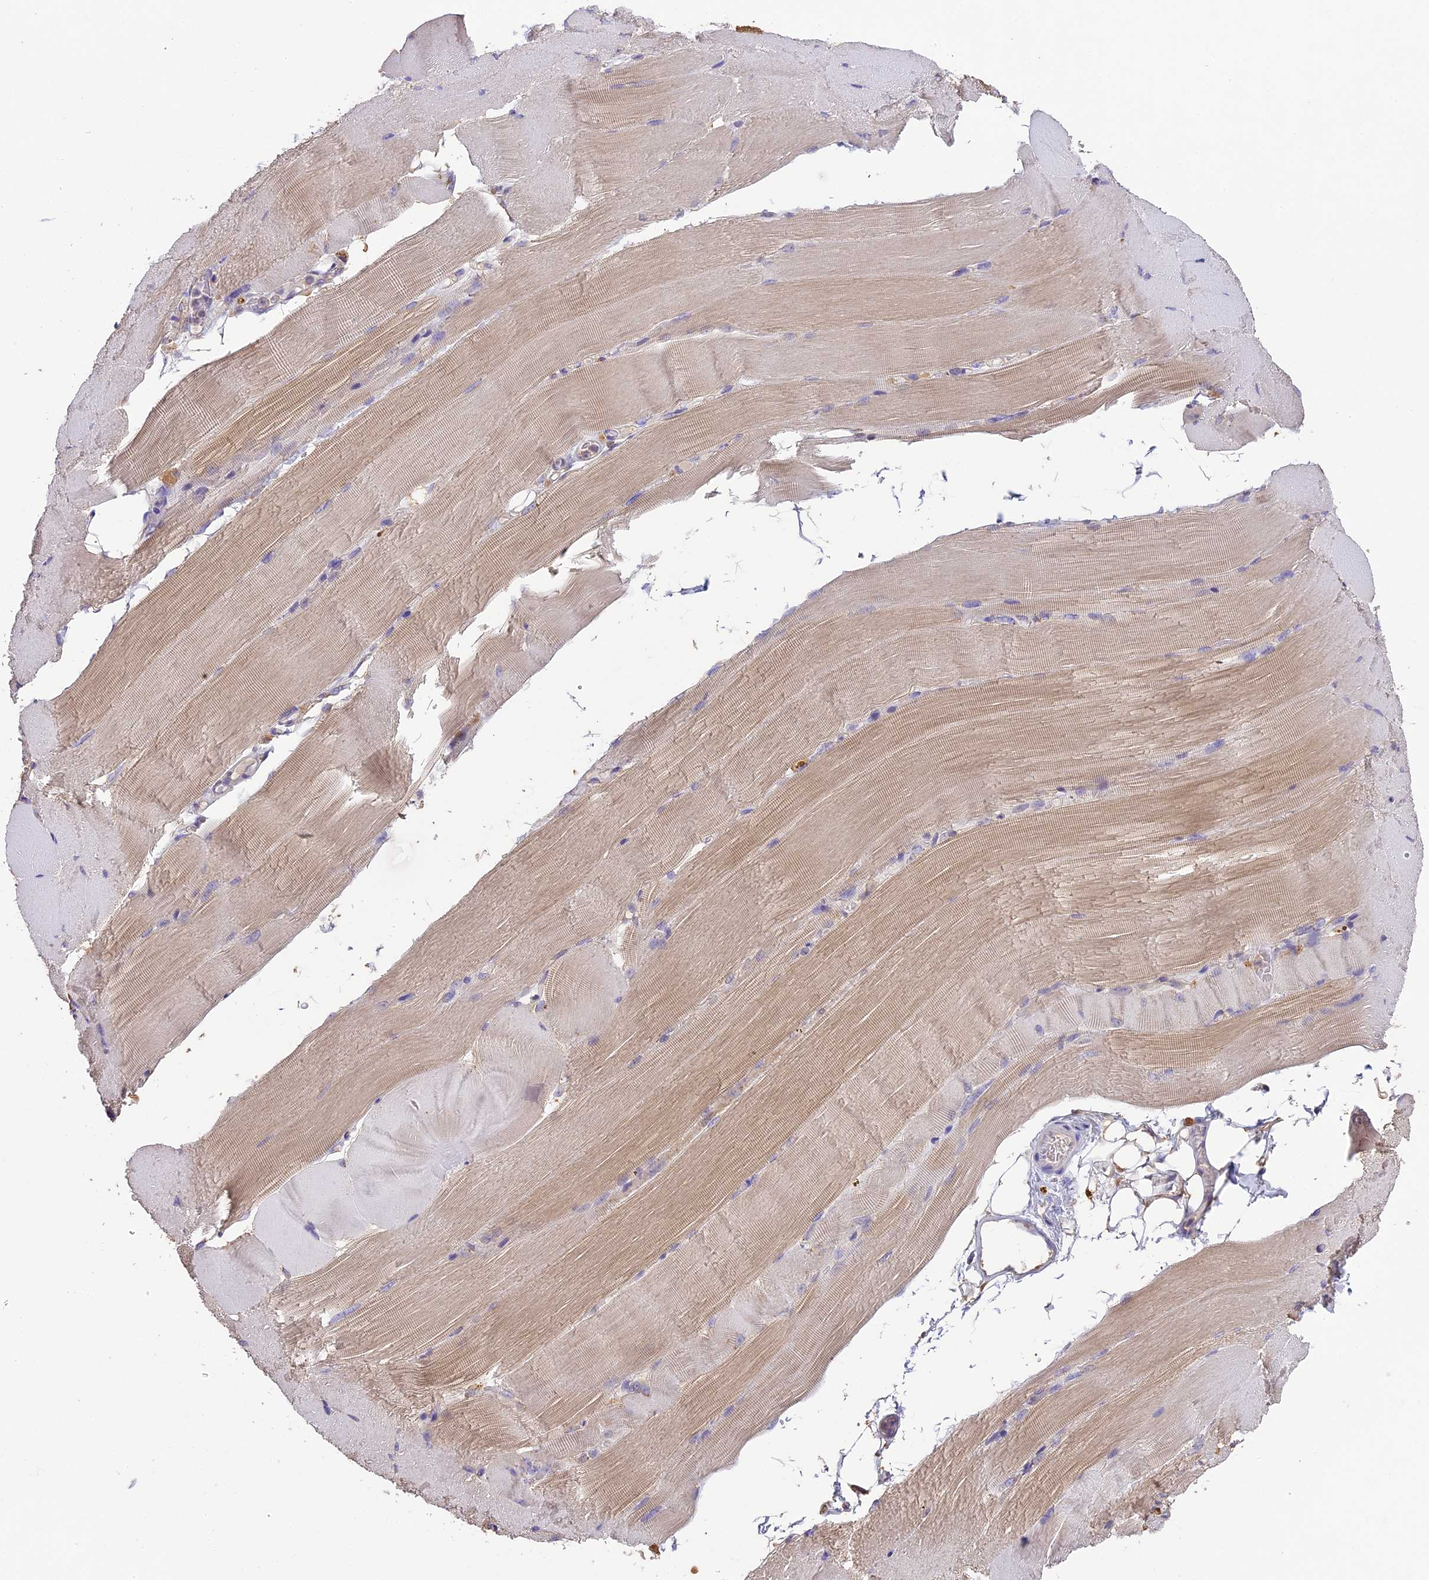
{"staining": {"intensity": "weak", "quantity": "25%-75%", "location": "cytoplasmic/membranous"}, "tissue": "skeletal muscle", "cell_type": "Myocytes", "image_type": "normal", "snomed": [{"axis": "morphology", "description": "Normal tissue, NOS"}, {"axis": "topography", "description": "Skeletal muscle"}, {"axis": "topography", "description": "Parathyroid gland"}], "caption": "Skeletal muscle stained with a protein marker shows weak staining in myocytes.", "gene": "ARHGAP19", "patient": {"sex": "female", "age": 37}}